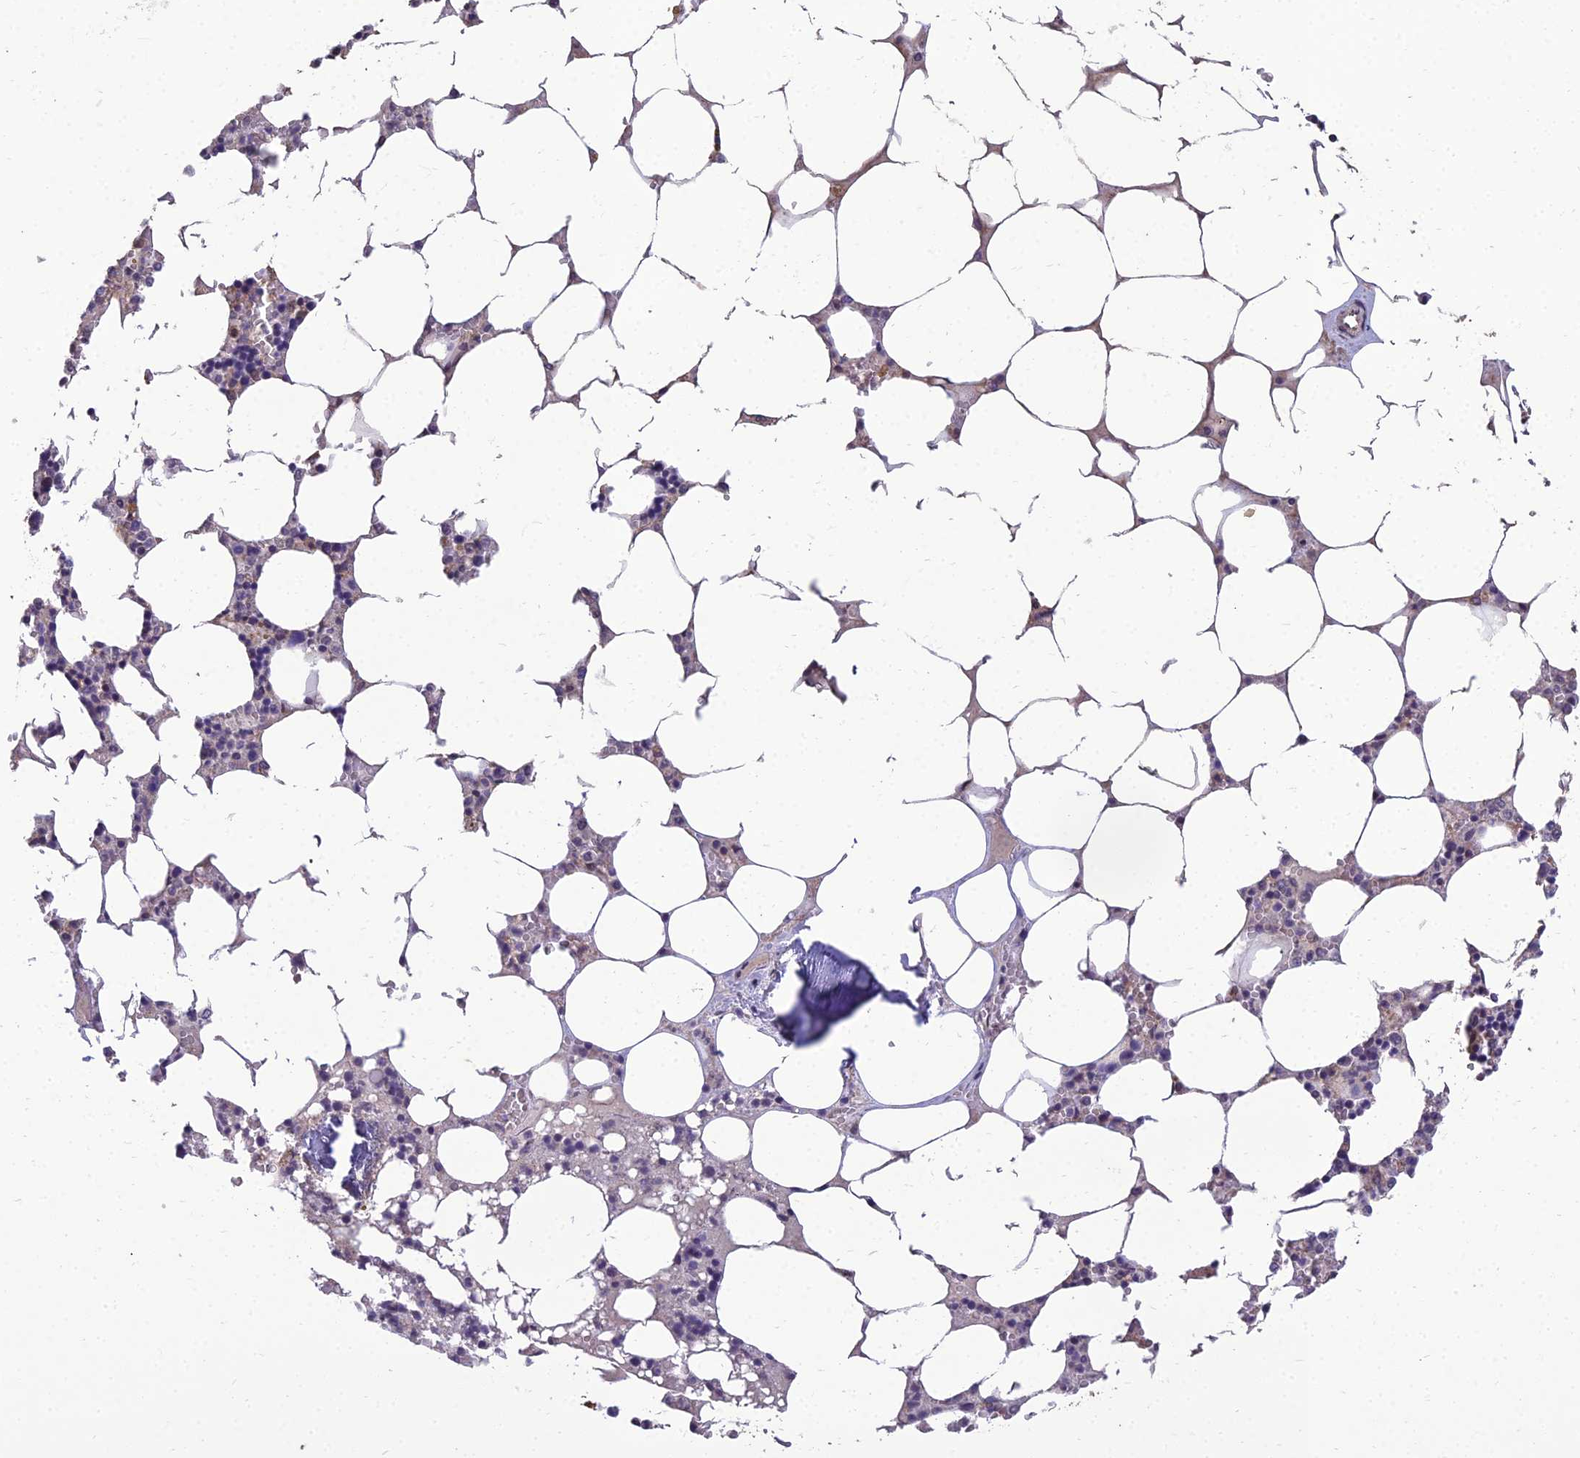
{"staining": {"intensity": "moderate", "quantity": "<25%", "location": "cytoplasmic/membranous,nuclear"}, "tissue": "bone marrow", "cell_type": "Hematopoietic cells", "image_type": "normal", "snomed": [{"axis": "morphology", "description": "Normal tissue, NOS"}, {"axis": "topography", "description": "Bone marrow"}], "caption": "Protein expression analysis of benign bone marrow demonstrates moderate cytoplasmic/membranous,nuclear staining in approximately <25% of hematopoietic cells.", "gene": "GRWD1", "patient": {"sex": "male", "age": 64}}